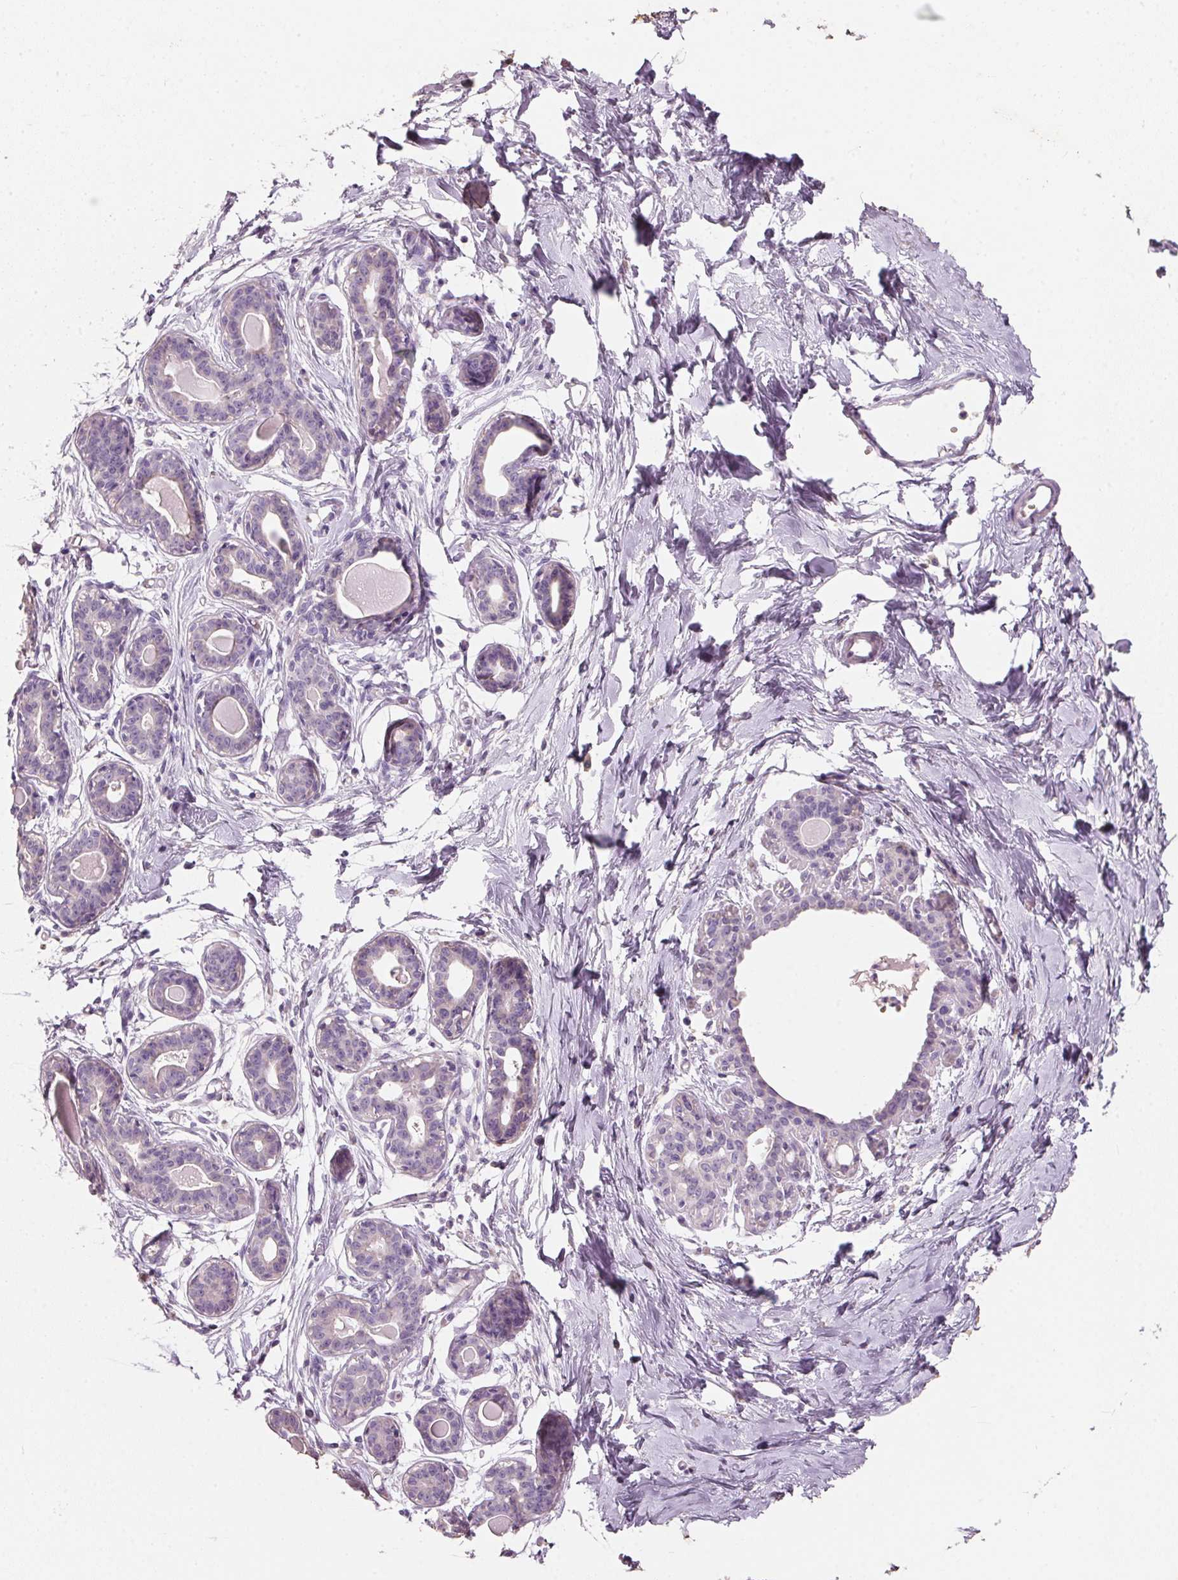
{"staining": {"intensity": "negative", "quantity": "none", "location": "none"}, "tissue": "breast", "cell_type": "Adipocytes", "image_type": "normal", "snomed": [{"axis": "morphology", "description": "Normal tissue, NOS"}, {"axis": "topography", "description": "Breast"}], "caption": "This is a histopathology image of IHC staining of unremarkable breast, which shows no expression in adipocytes.", "gene": "HSD17B1", "patient": {"sex": "female", "age": 45}}